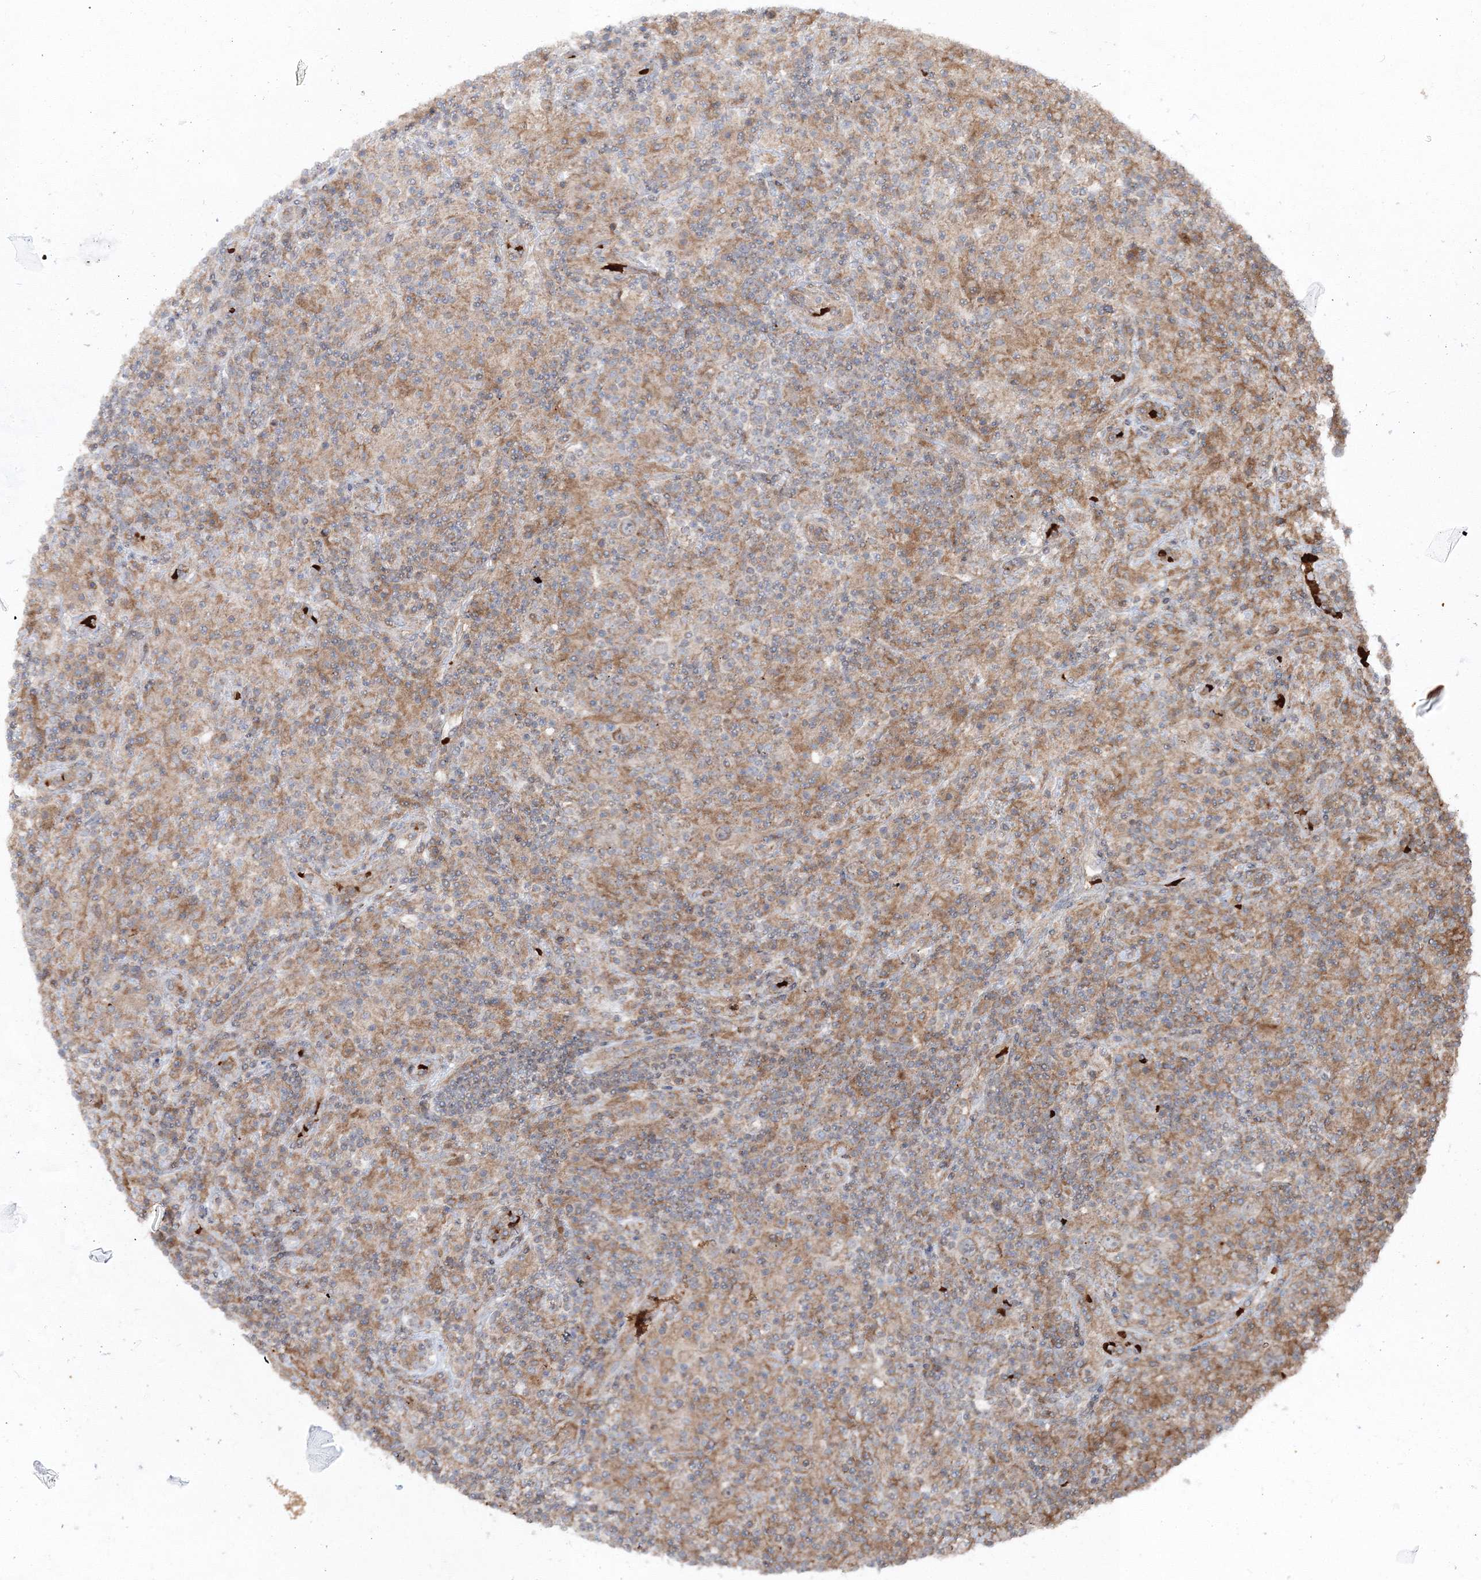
{"staining": {"intensity": "negative", "quantity": "none", "location": "none"}, "tissue": "lymphoma", "cell_type": "Tumor cells", "image_type": "cancer", "snomed": [{"axis": "morphology", "description": "Hodgkin's disease, NOS"}, {"axis": "topography", "description": "Lymph node"}], "caption": "Lymphoma stained for a protein using IHC reveals no expression tumor cells.", "gene": "PCBD2", "patient": {"sex": "male", "age": 70}}